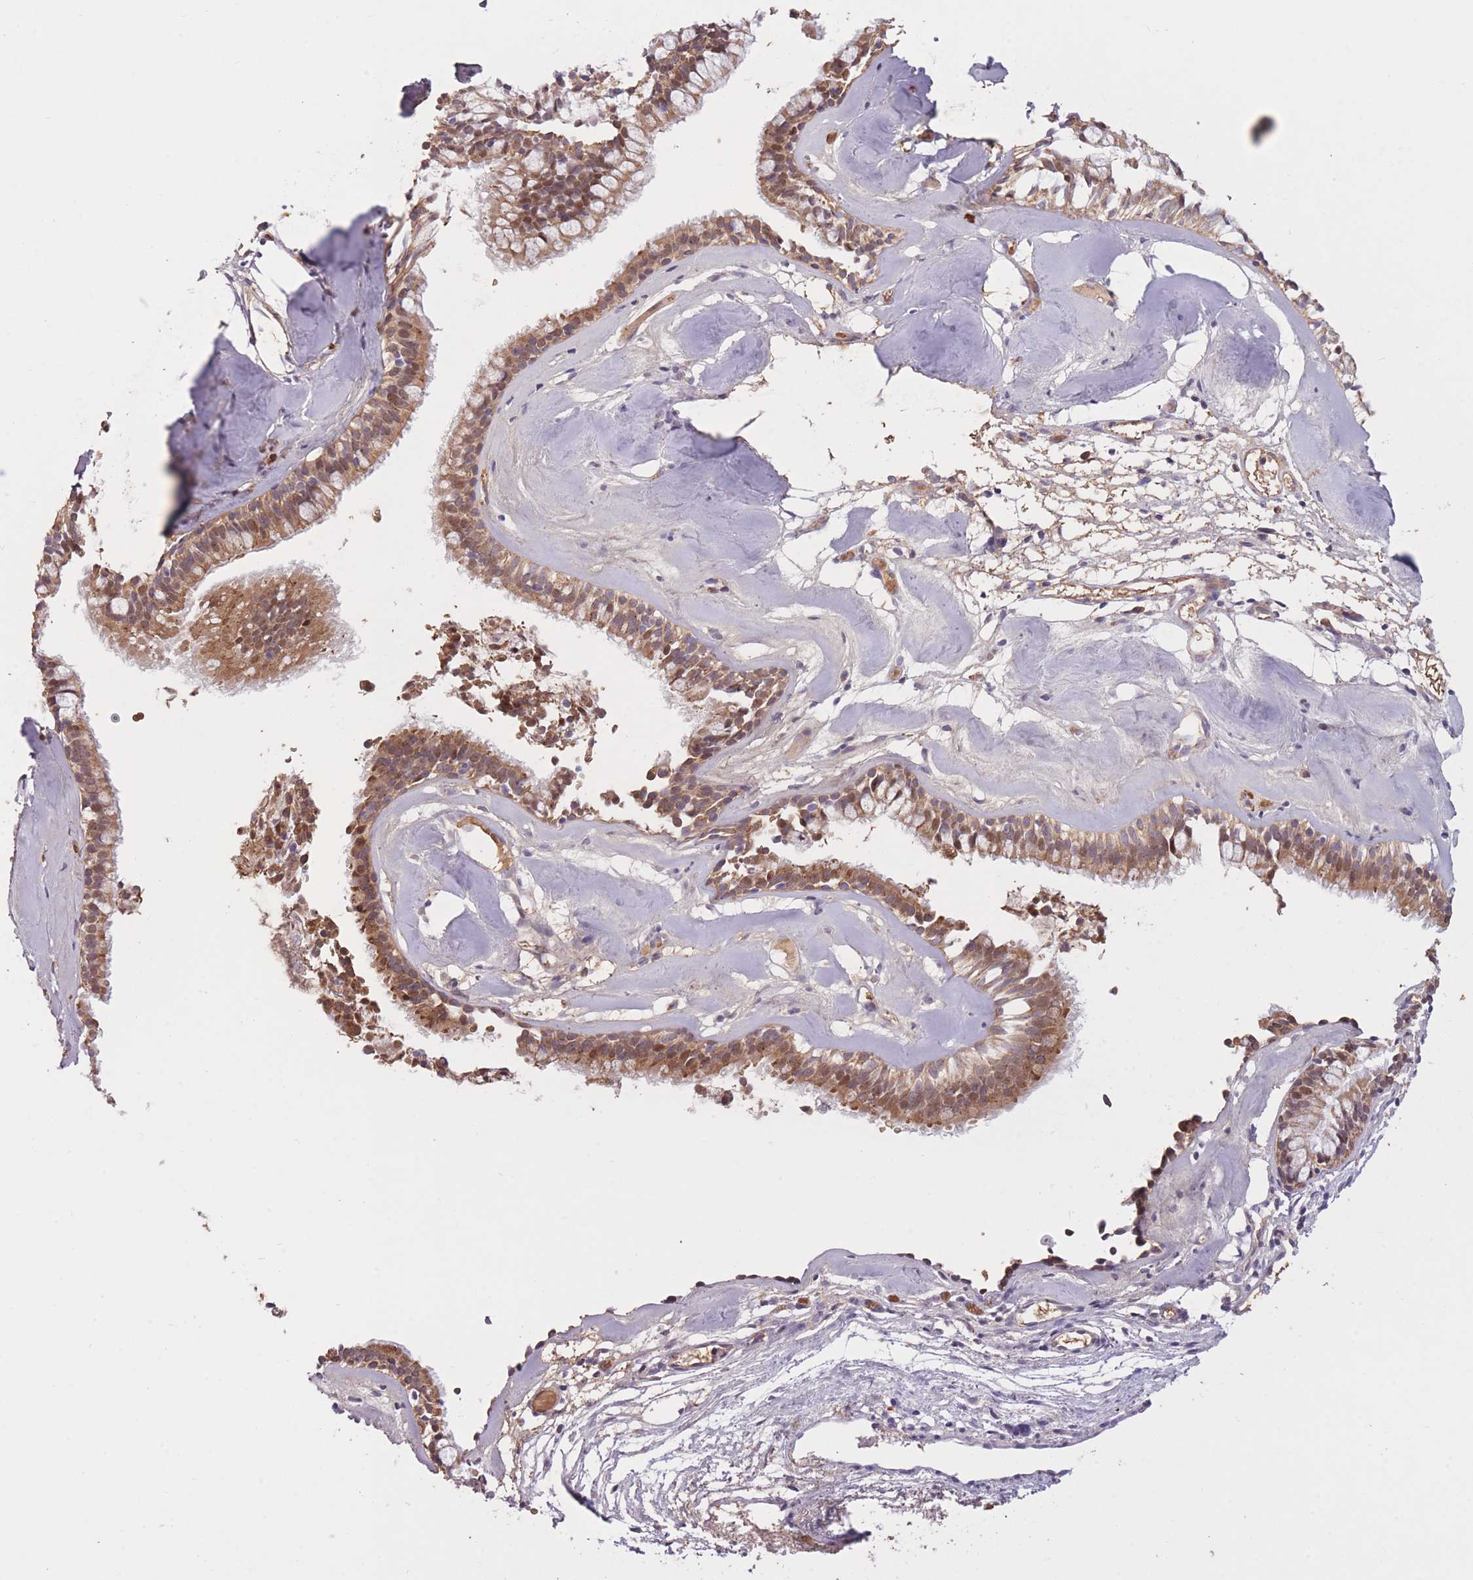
{"staining": {"intensity": "moderate", "quantity": ">75%", "location": "cytoplasmic/membranous,nuclear"}, "tissue": "nasopharynx", "cell_type": "Respiratory epithelial cells", "image_type": "normal", "snomed": [{"axis": "morphology", "description": "Normal tissue, NOS"}, {"axis": "topography", "description": "Nasopharynx"}], "caption": "Nasopharynx was stained to show a protein in brown. There is medium levels of moderate cytoplasmic/membranous,nuclear positivity in approximately >75% of respiratory epithelial cells. The staining was performed using DAB to visualize the protein expression in brown, while the nuclei were stained in blue with hematoxylin (Magnification: 20x).", "gene": "POLR3F", "patient": {"sex": "male", "age": 65}}